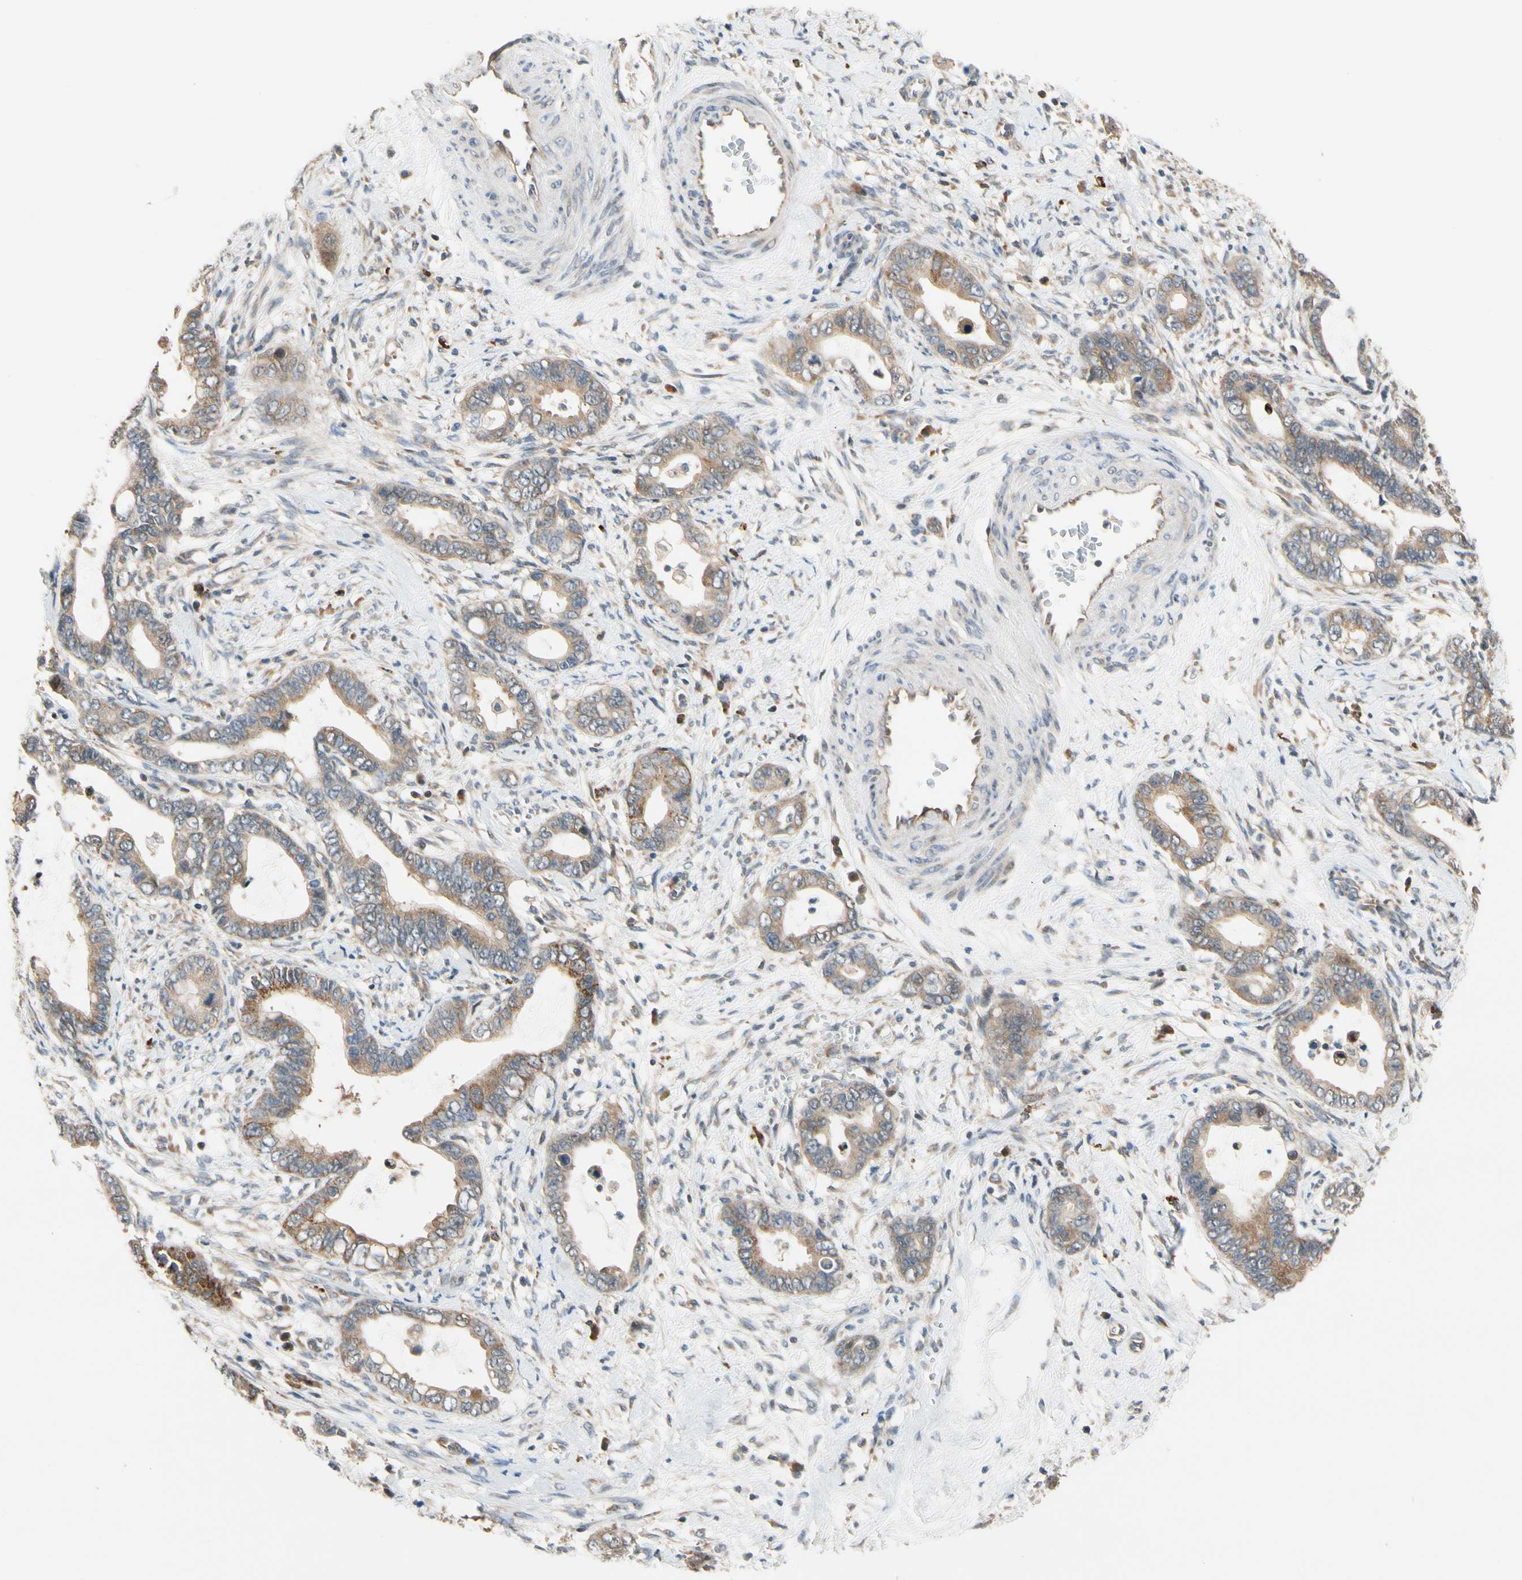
{"staining": {"intensity": "weak", "quantity": "25%-75%", "location": "cytoplasmic/membranous"}, "tissue": "cervical cancer", "cell_type": "Tumor cells", "image_type": "cancer", "snomed": [{"axis": "morphology", "description": "Adenocarcinoma, NOS"}, {"axis": "topography", "description": "Cervix"}], "caption": "Tumor cells display weak cytoplasmic/membranous expression in about 25%-75% of cells in cervical adenocarcinoma.", "gene": "ANKHD1", "patient": {"sex": "female", "age": 44}}